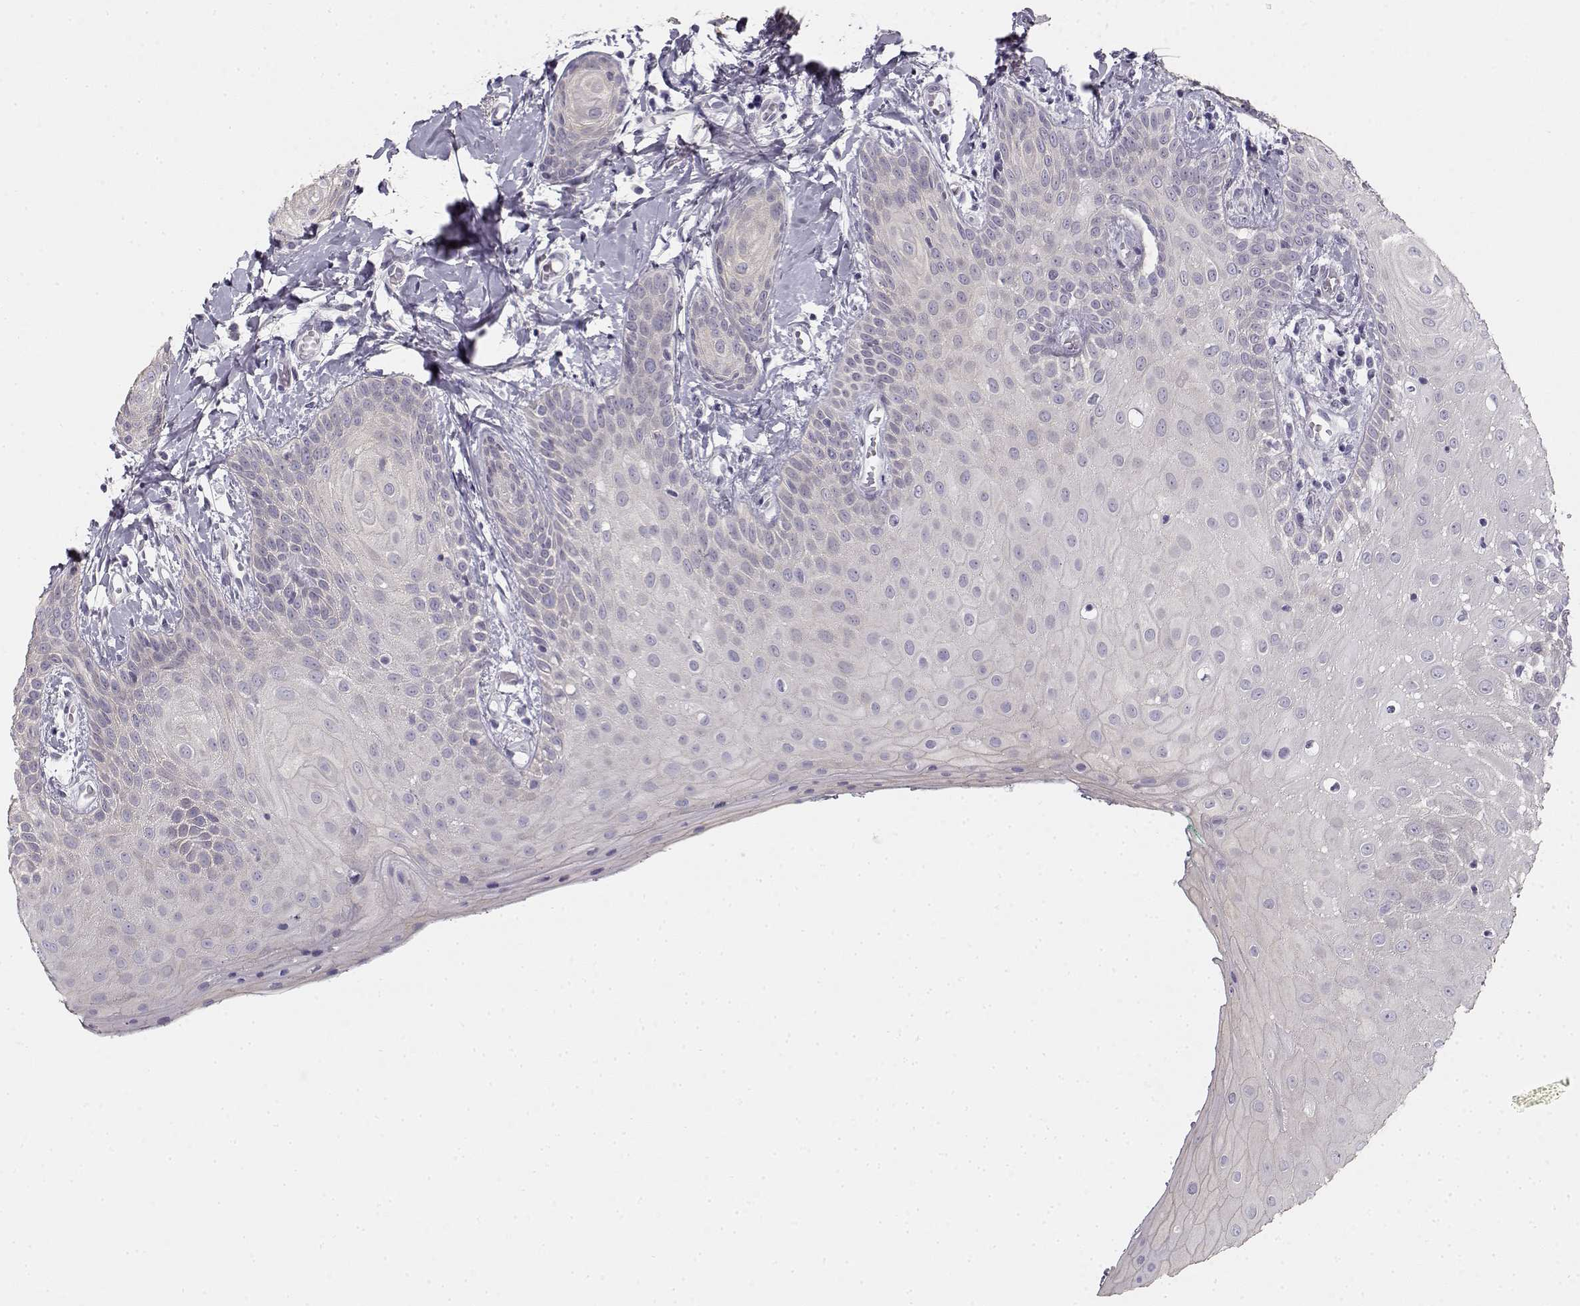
{"staining": {"intensity": "negative", "quantity": "none", "location": "none"}, "tissue": "head and neck cancer", "cell_type": "Tumor cells", "image_type": "cancer", "snomed": [{"axis": "morphology", "description": "Normal tissue, NOS"}, {"axis": "morphology", "description": "Squamous cell carcinoma, NOS"}, {"axis": "topography", "description": "Oral tissue"}, {"axis": "topography", "description": "Salivary gland"}, {"axis": "topography", "description": "Head-Neck"}], "caption": "Tumor cells show no significant staining in head and neck cancer (squamous cell carcinoma).", "gene": "CREB3L3", "patient": {"sex": "female", "age": 62}}